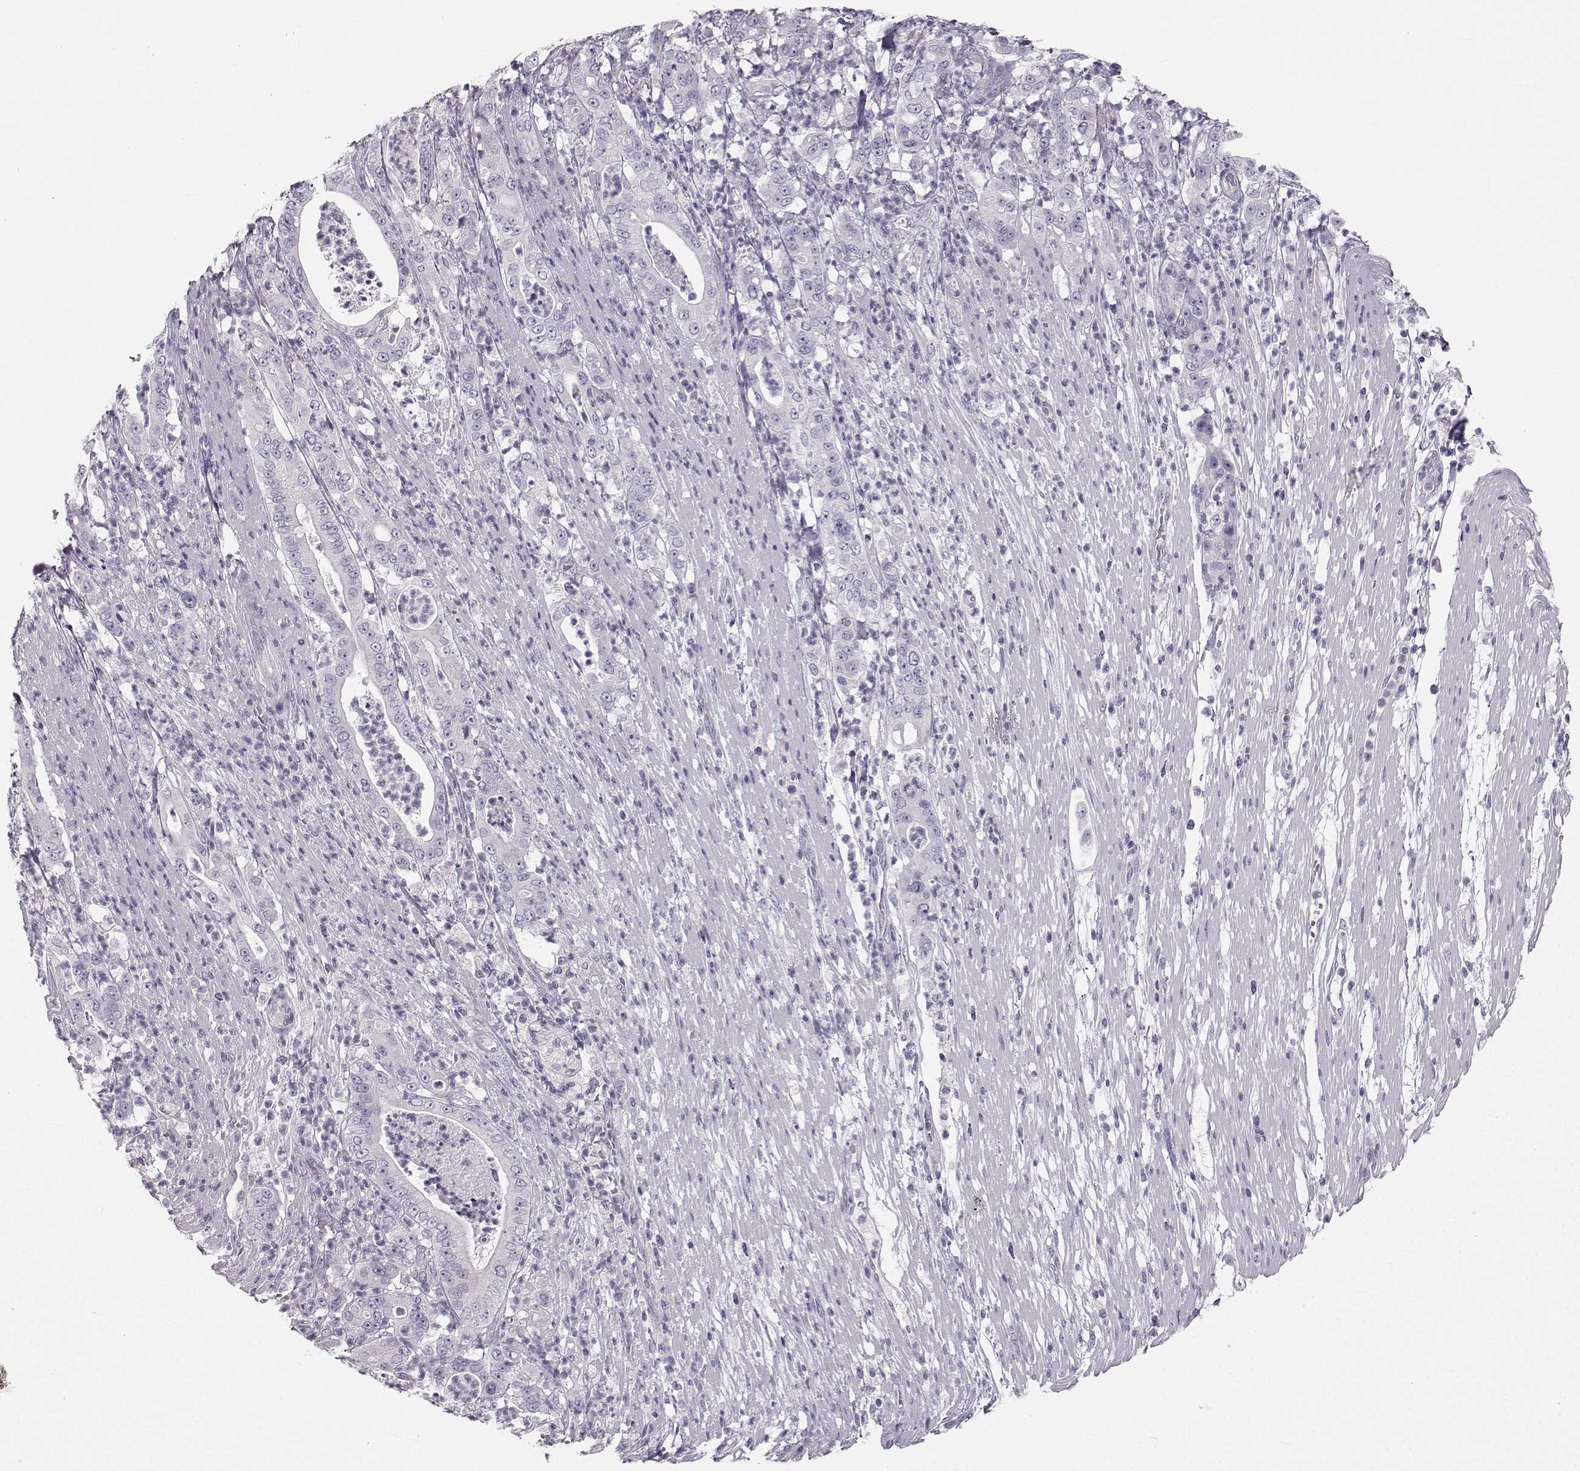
{"staining": {"intensity": "negative", "quantity": "none", "location": "none"}, "tissue": "pancreatic cancer", "cell_type": "Tumor cells", "image_type": "cancer", "snomed": [{"axis": "morphology", "description": "Adenocarcinoma, NOS"}, {"axis": "topography", "description": "Pancreas"}], "caption": "Immunohistochemistry photomicrograph of neoplastic tissue: pancreatic adenocarcinoma stained with DAB exhibits no significant protein staining in tumor cells.", "gene": "OIP5", "patient": {"sex": "male", "age": 71}}